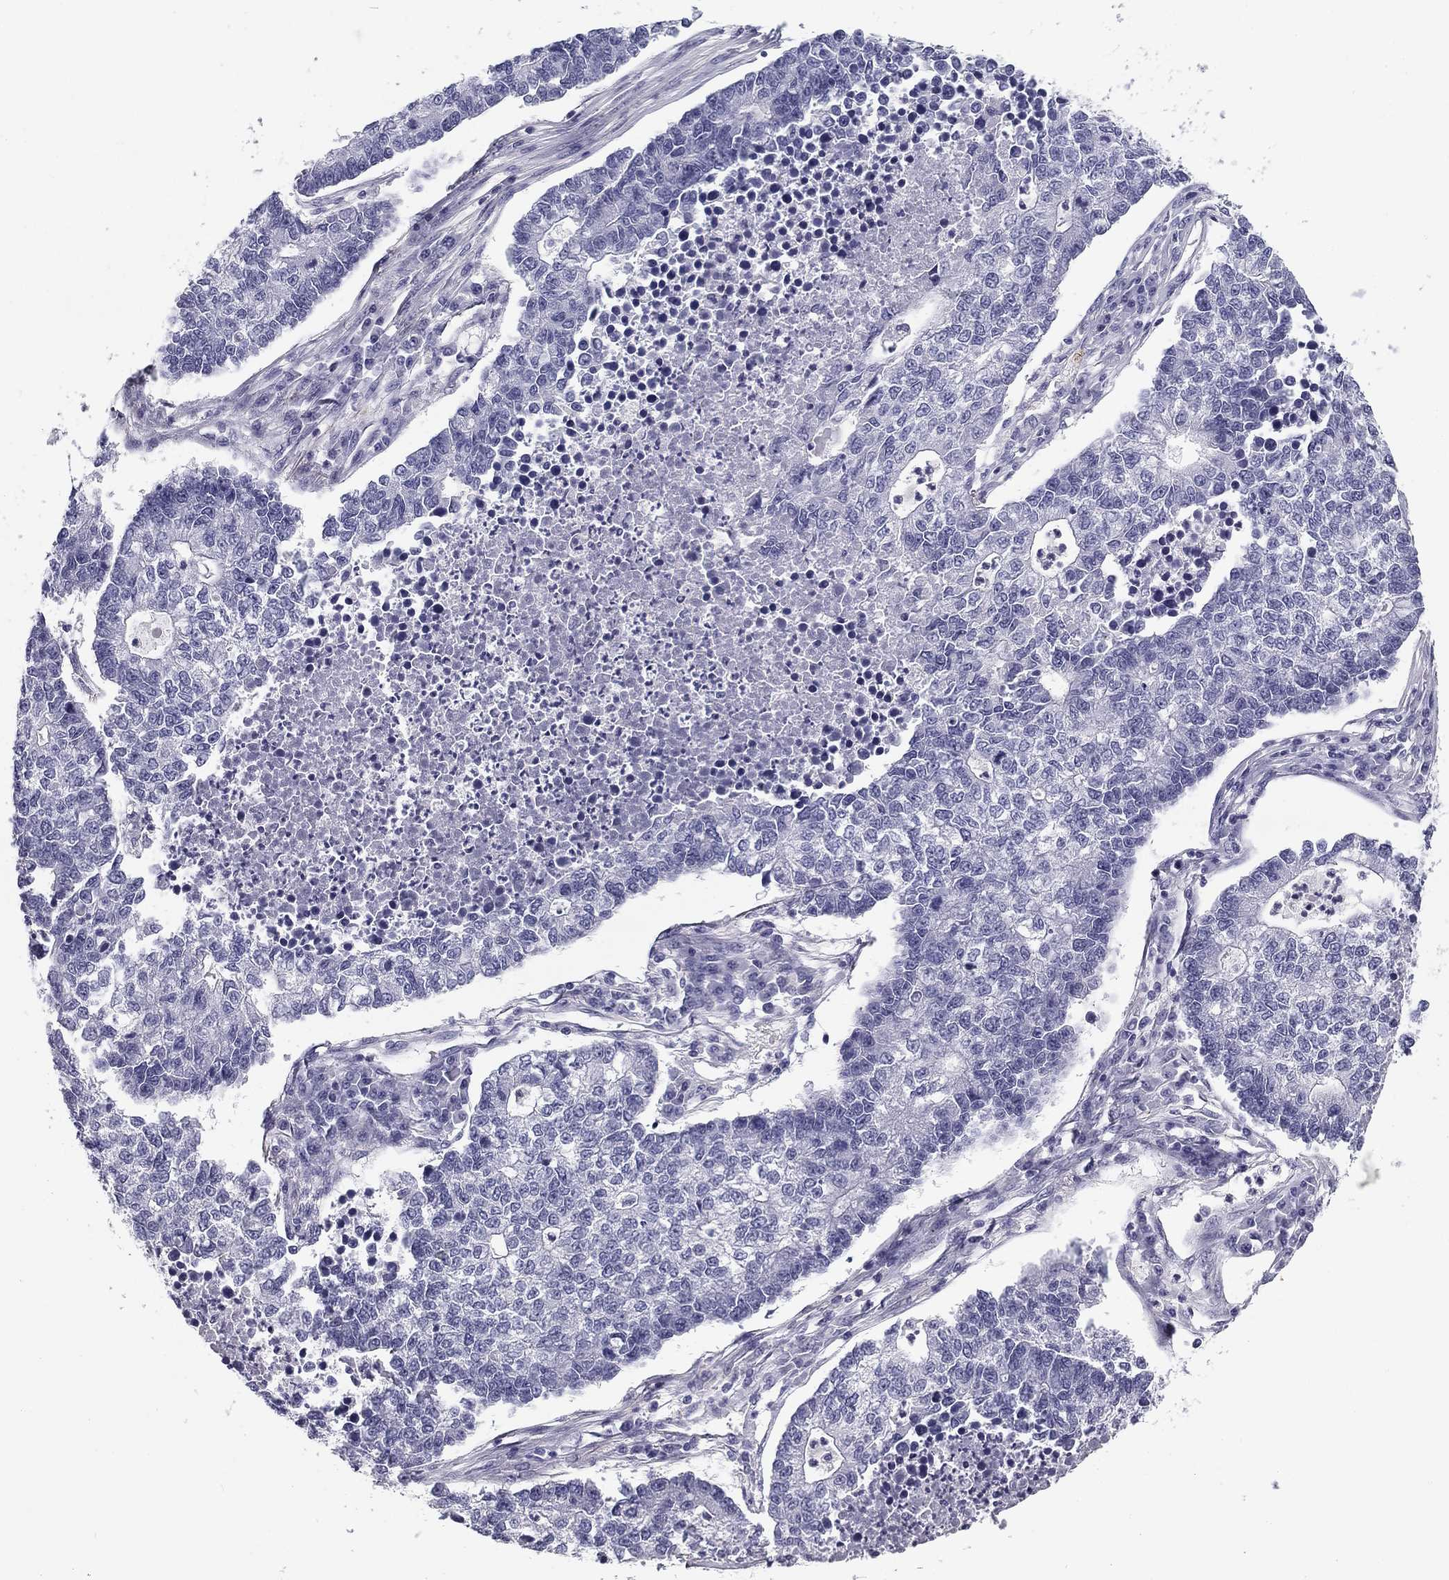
{"staining": {"intensity": "negative", "quantity": "none", "location": "none"}, "tissue": "lung cancer", "cell_type": "Tumor cells", "image_type": "cancer", "snomed": [{"axis": "morphology", "description": "Adenocarcinoma, NOS"}, {"axis": "topography", "description": "Lung"}], "caption": "The photomicrograph exhibits no staining of tumor cells in lung adenocarcinoma.", "gene": "FLNC", "patient": {"sex": "male", "age": 57}}